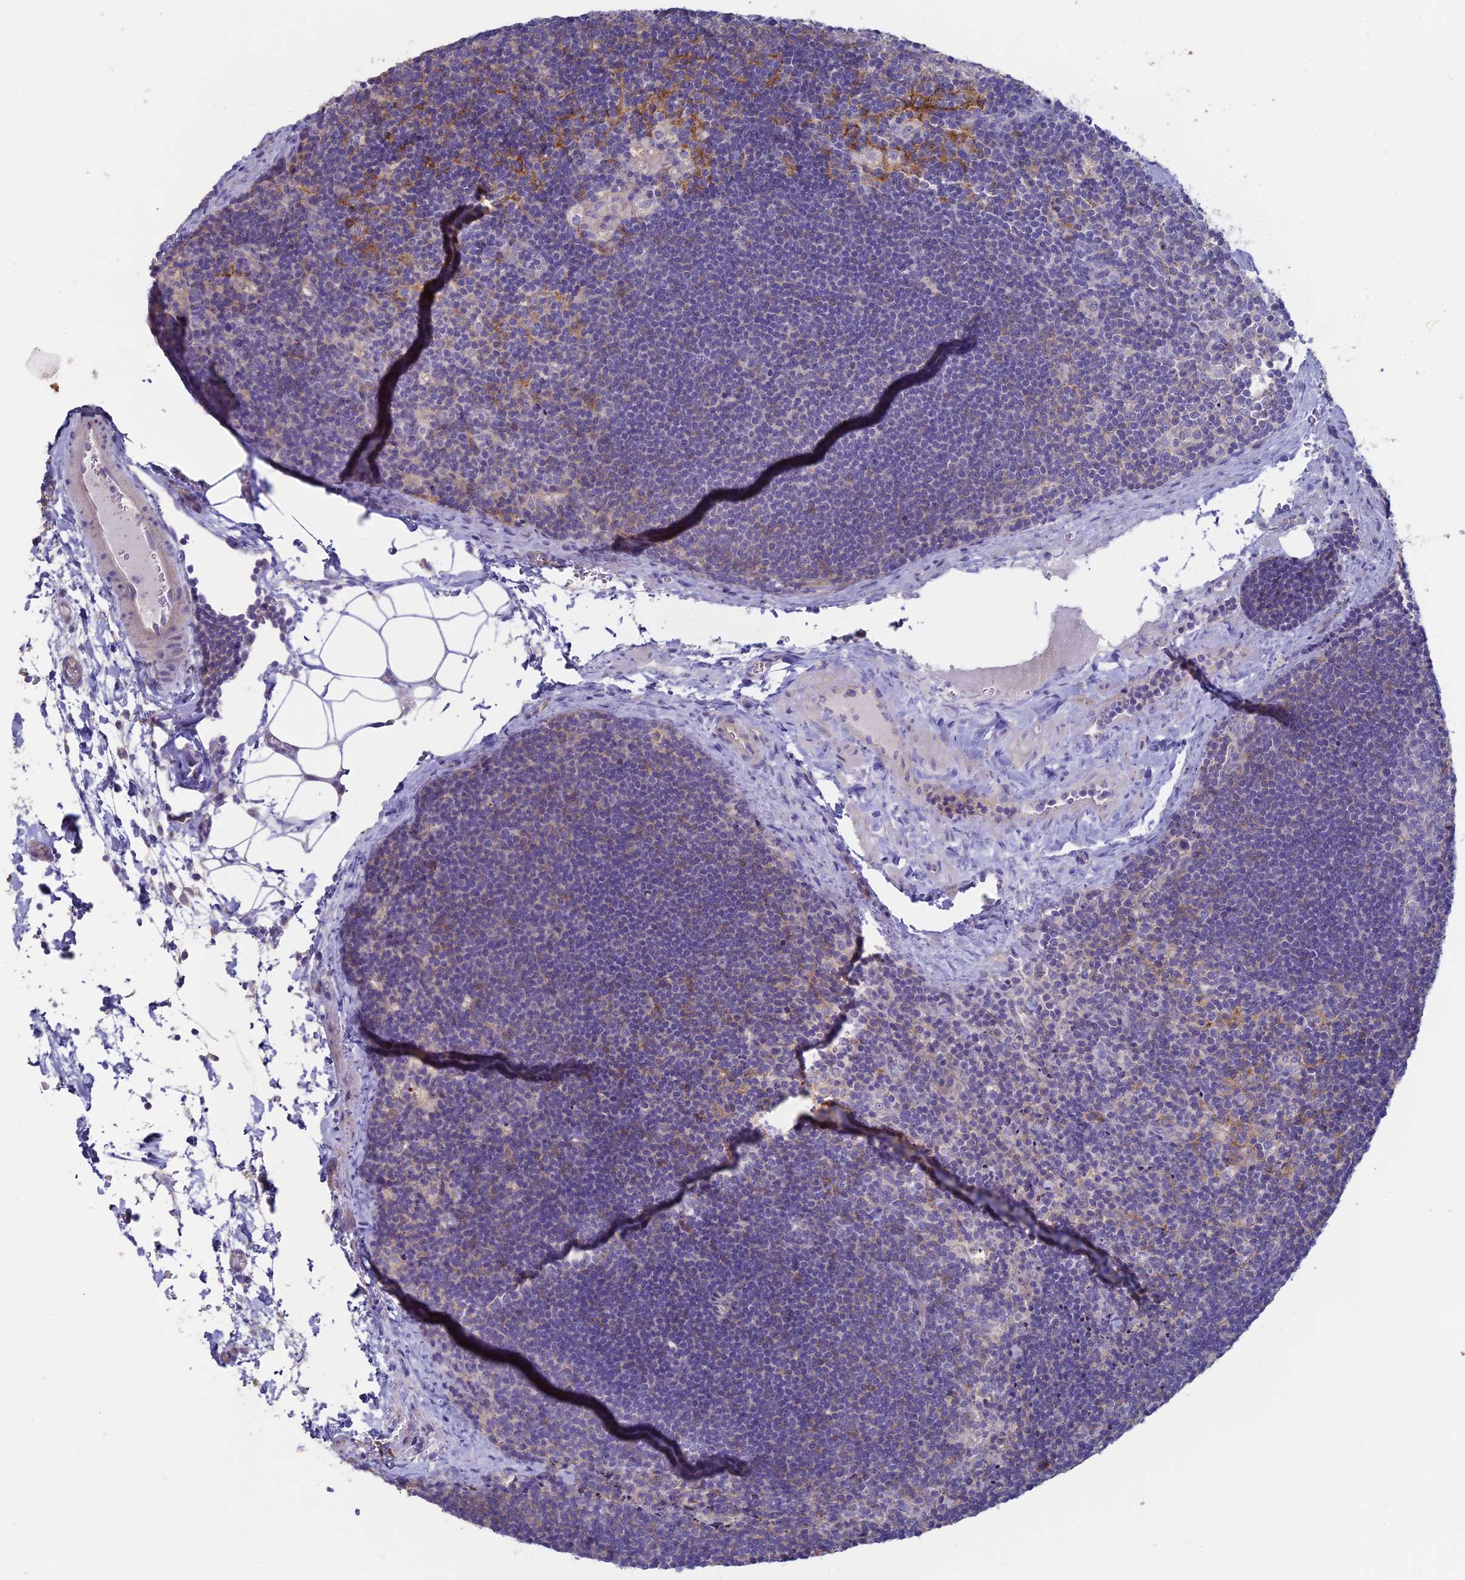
{"staining": {"intensity": "negative", "quantity": "none", "location": "none"}, "tissue": "lymph node", "cell_type": "Germinal center cells", "image_type": "normal", "snomed": [{"axis": "morphology", "description": "Normal tissue, NOS"}, {"axis": "topography", "description": "Lymph node"}], "caption": "DAB (3,3'-diaminobenzidine) immunohistochemical staining of normal human lymph node exhibits no significant expression in germinal center cells. (DAB (3,3'-diaminobenzidine) immunohistochemistry (IHC) with hematoxylin counter stain).", "gene": "NCAM1", "patient": {"sex": "male", "age": 24}}